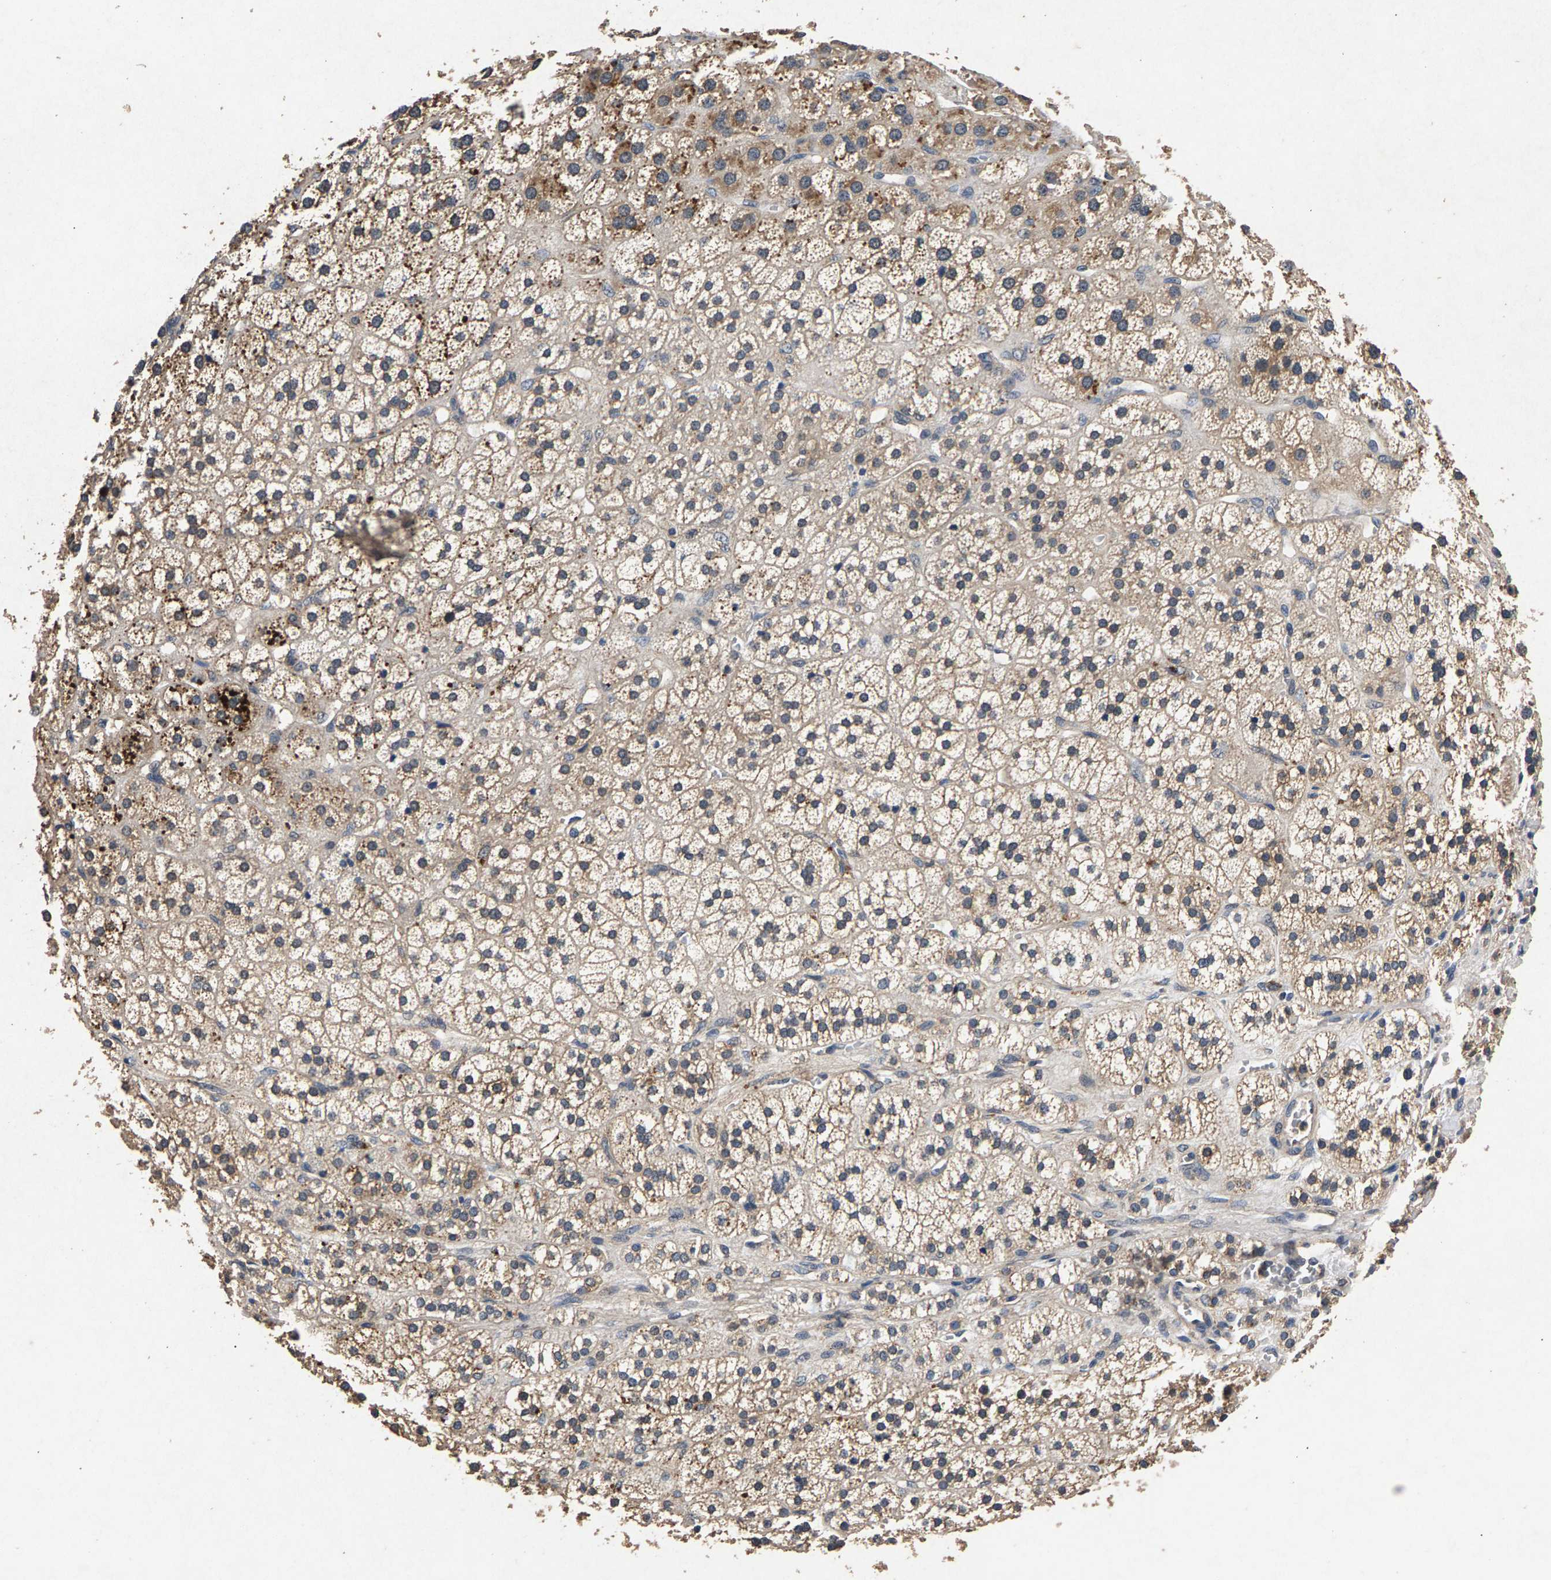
{"staining": {"intensity": "moderate", "quantity": ">75%", "location": "cytoplasmic/membranous"}, "tissue": "adrenal gland", "cell_type": "Glandular cells", "image_type": "normal", "snomed": [{"axis": "morphology", "description": "Normal tissue, NOS"}, {"axis": "topography", "description": "Adrenal gland"}], "caption": "Moderate cytoplasmic/membranous expression for a protein is appreciated in approximately >75% of glandular cells of unremarkable adrenal gland using immunohistochemistry.", "gene": "PPP1CC", "patient": {"sex": "male", "age": 56}}